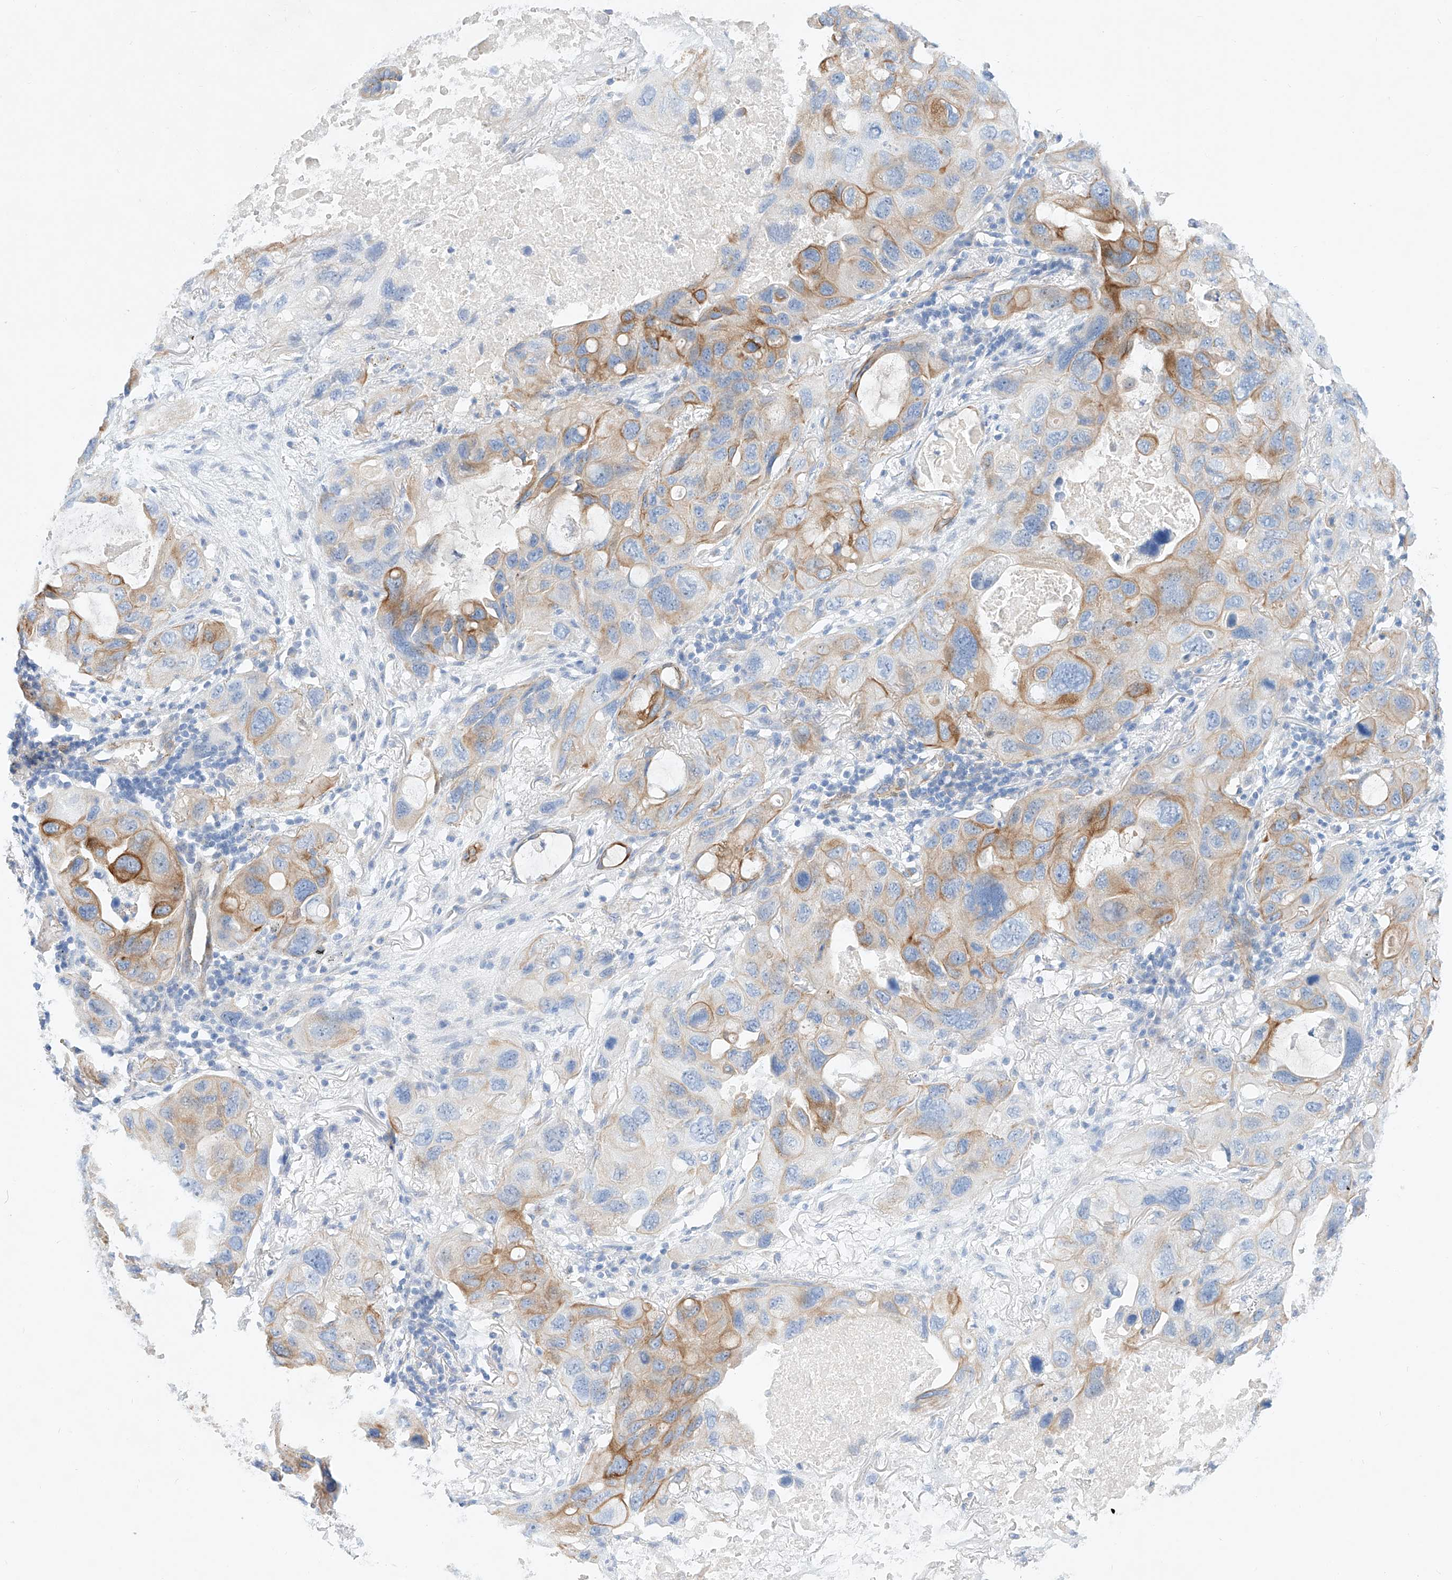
{"staining": {"intensity": "moderate", "quantity": "25%-75%", "location": "cytoplasmic/membranous"}, "tissue": "lung cancer", "cell_type": "Tumor cells", "image_type": "cancer", "snomed": [{"axis": "morphology", "description": "Squamous cell carcinoma, NOS"}, {"axis": "topography", "description": "Lung"}], "caption": "Brown immunohistochemical staining in human lung squamous cell carcinoma exhibits moderate cytoplasmic/membranous positivity in about 25%-75% of tumor cells. (brown staining indicates protein expression, while blue staining denotes nuclei).", "gene": "SBSPON", "patient": {"sex": "female", "age": 73}}